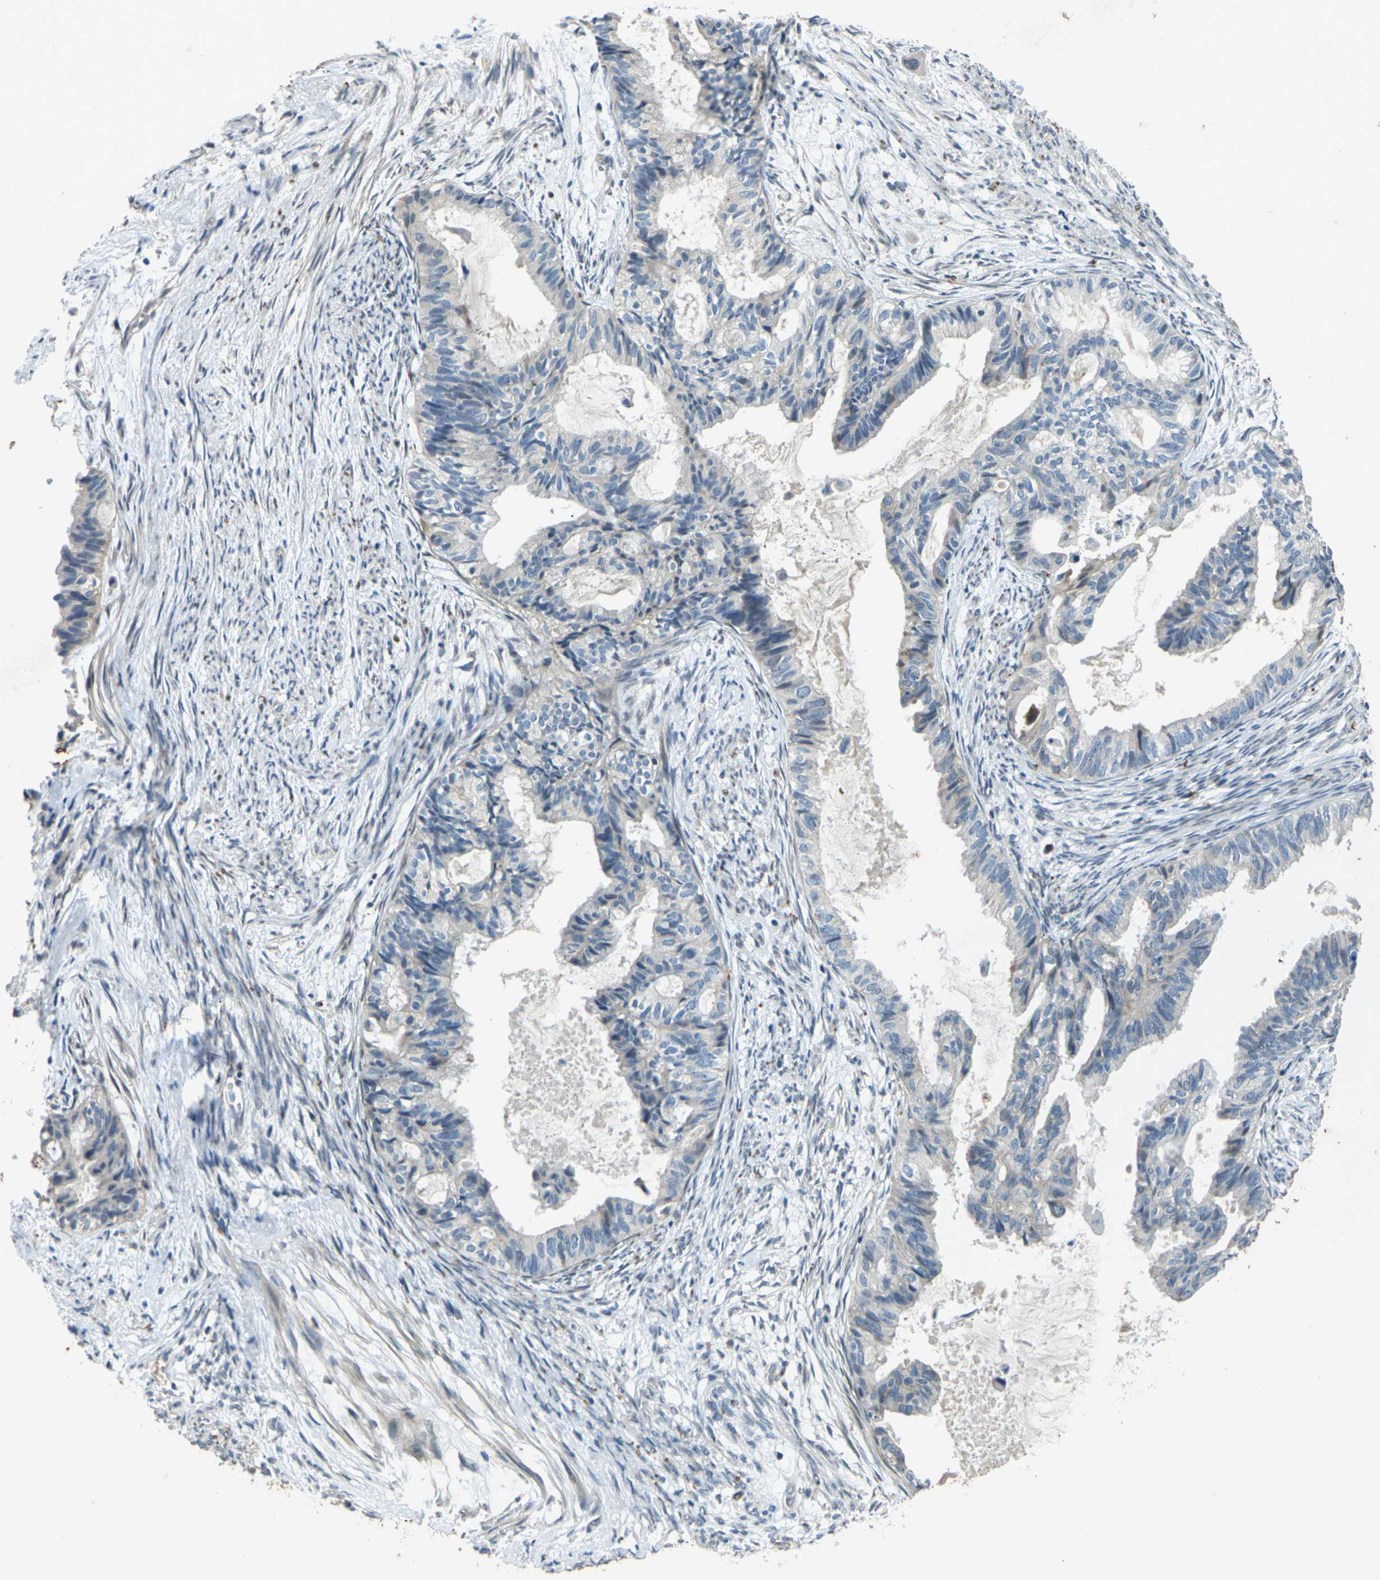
{"staining": {"intensity": "negative", "quantity": "none", "location": "none"}, "tissue": "cervical cancer", "cell_type": "Tumor cells", "image_type": "cancer", "snomed": [{"axis": "morphology", "description": "Normal tissue, NOS"}, {"axis": "morphology", "description": "Adenocarcinoma, NOS"}, {"axis": "topography", "description": "Cervix"}, {"axis": "topography", "description": "Endometrium"}], "caption": "The image reveals no significant expression in tumor cells of cervical cancer (adenocarcinoma). Nuclei are stained in blue.", "gene": "SIGLEC14", "patient": {"sex": "female", "age": 86}}